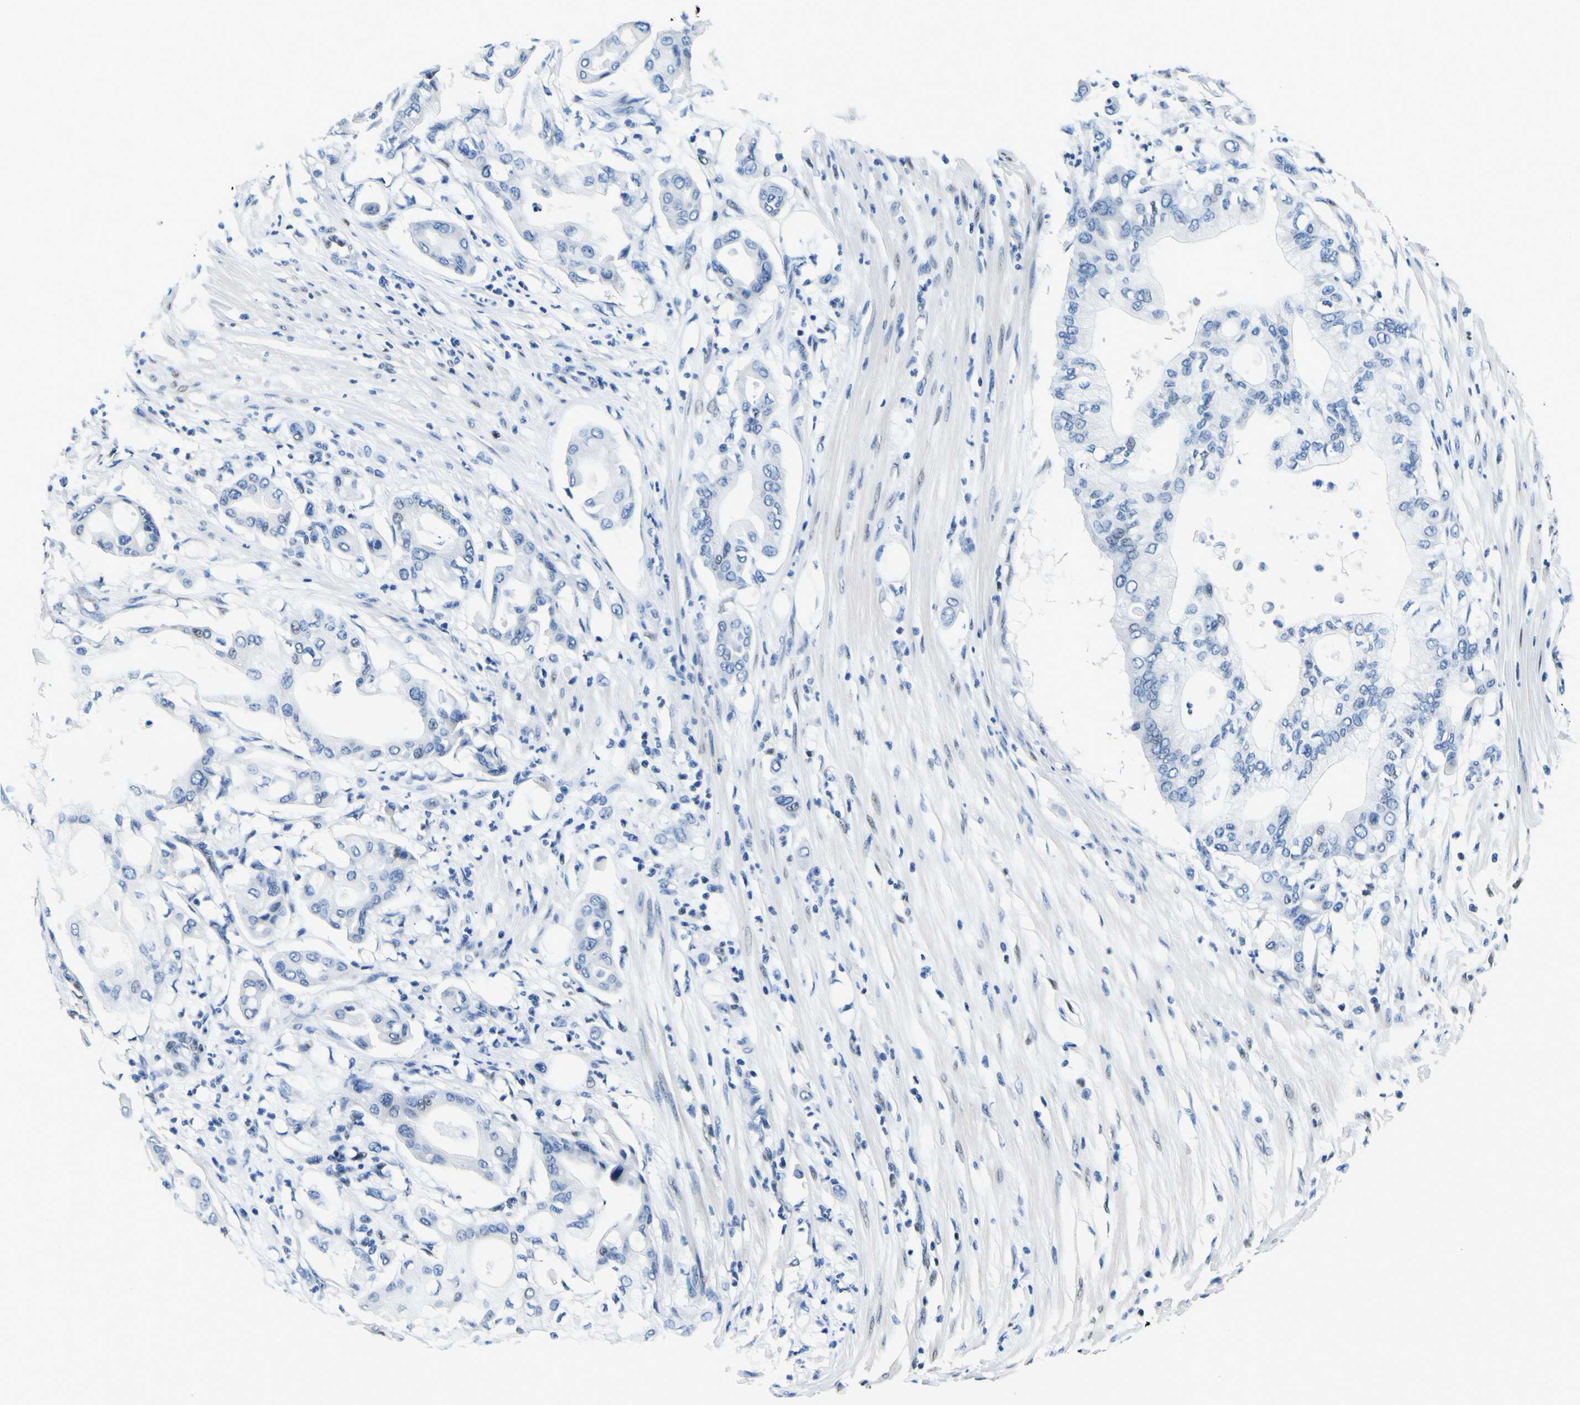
{"staining": {"intensity": "negative", "quantity": "none", "location": "none"}, "tissue": "pancreatic cancer", "cell_type": "Tumor cells", "image_type": "cancer", "snomed": [{"axis": "morphology", "description": "Adenocarcinoma, NOS"}, {"axis": "morphology", "description": "Adenocarcinoma, metastatic, NOS"}, {"axis": "topography", "description": "Lymph node"}, {"axis": "topography", "description": "Pancreas"}, {"axis": "topography", "description": "Duodenum"}], "caption": "This is an immunohistochemistry (IHC) photomicrograph of pancreatic cancer. There is no positivity in tumor cells.", "gene": "SP1", "patient": {"sex": "female", "age": 64}}